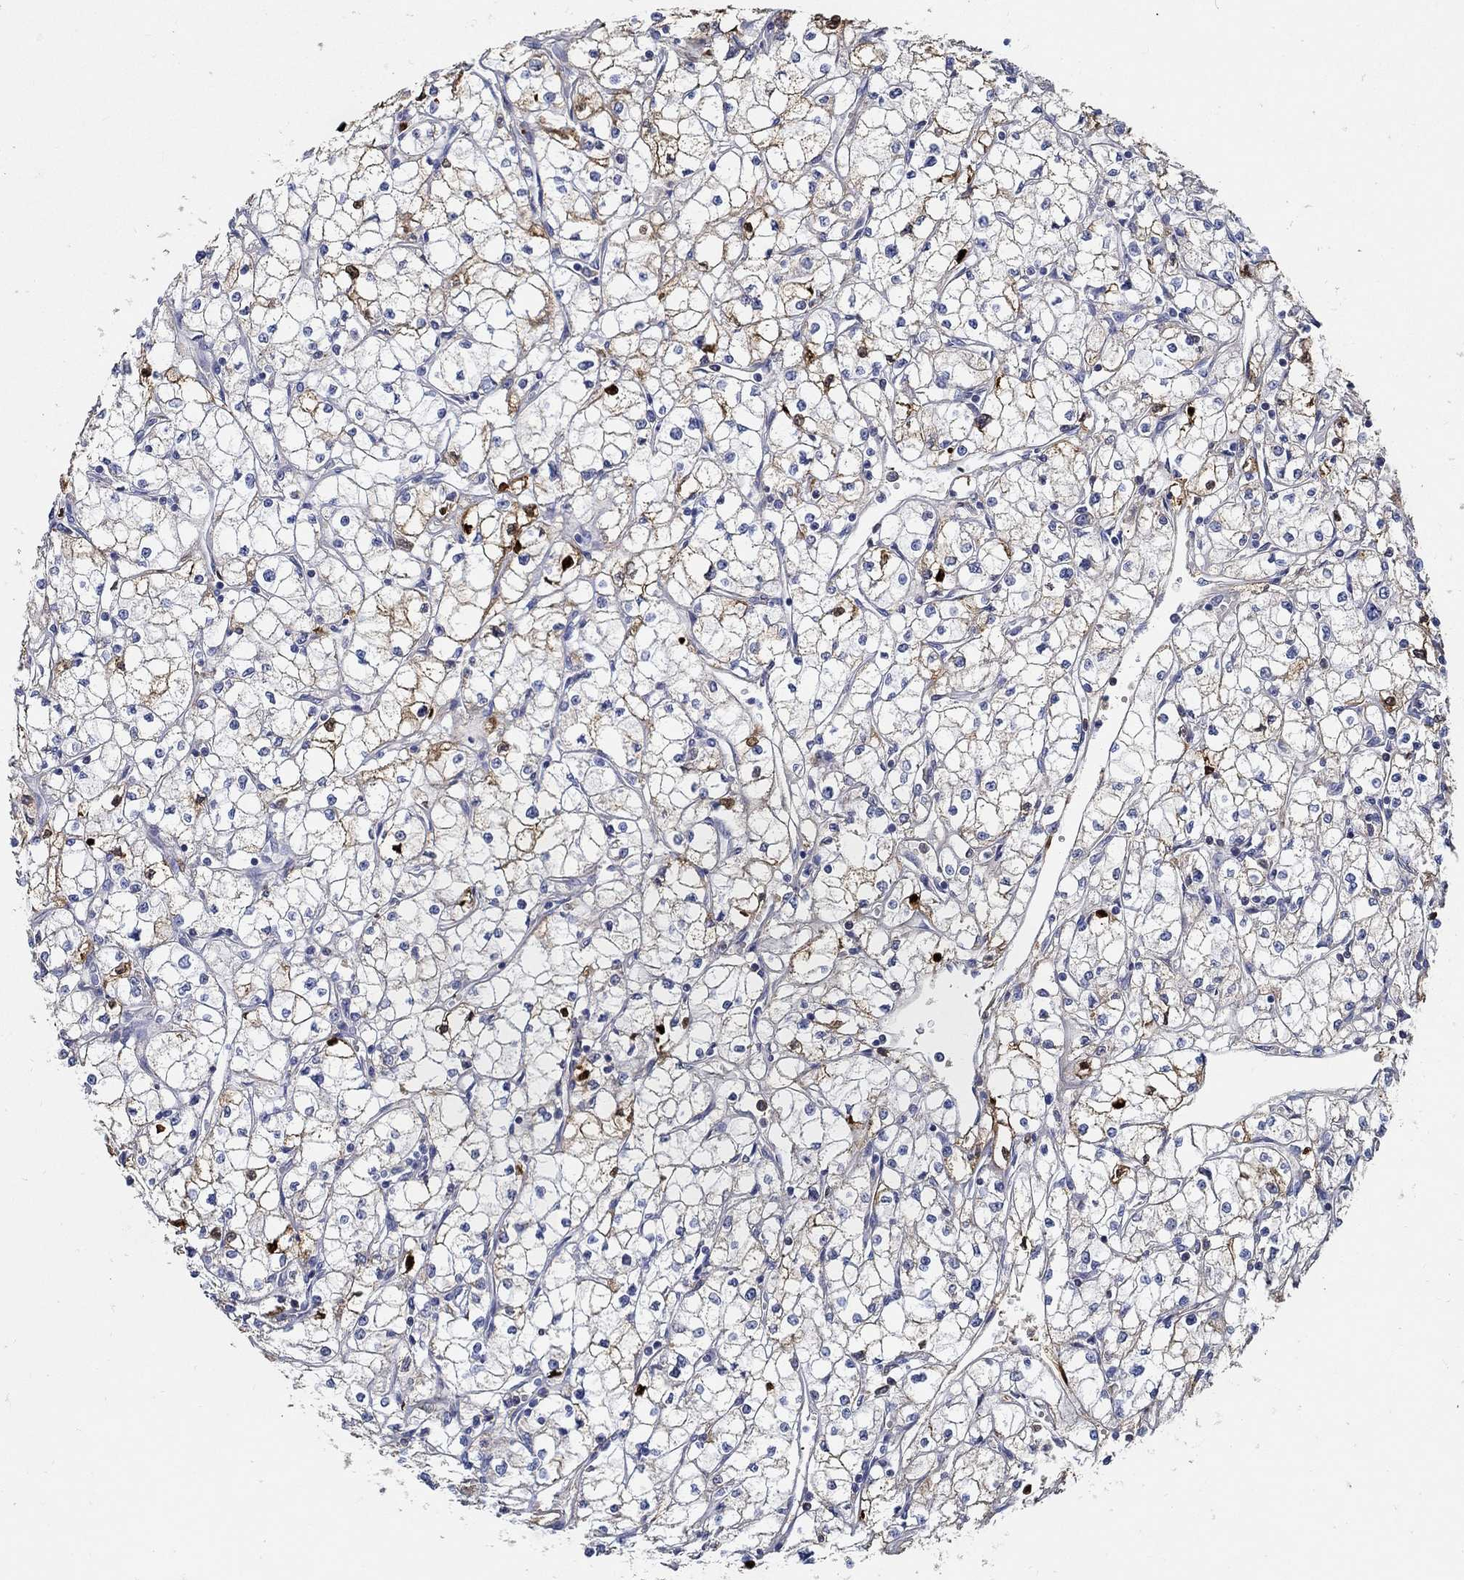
{"staining": {"intensity": "moderate", "quantity": "<25%", "location": "cytoplasmic/membranous"}, "tissue": "renal cancer", "cell_type": "Tumor cells", "image_type": "cancer", "snomed": [{"axis": "morphology", "description": "Adenocarcinoma, NOS"}, {"axis": "topography", "description": "Kidney"}], "caption": "There is low levels of moderate cytoplasmic/membranous staining in tumor cells of renal cancer (adenocarcinoma), as demonstrated by immunohistochemical staining (brown color).", "gene": "TGFBI", "patient": {"sex": "male", "age": 67}}